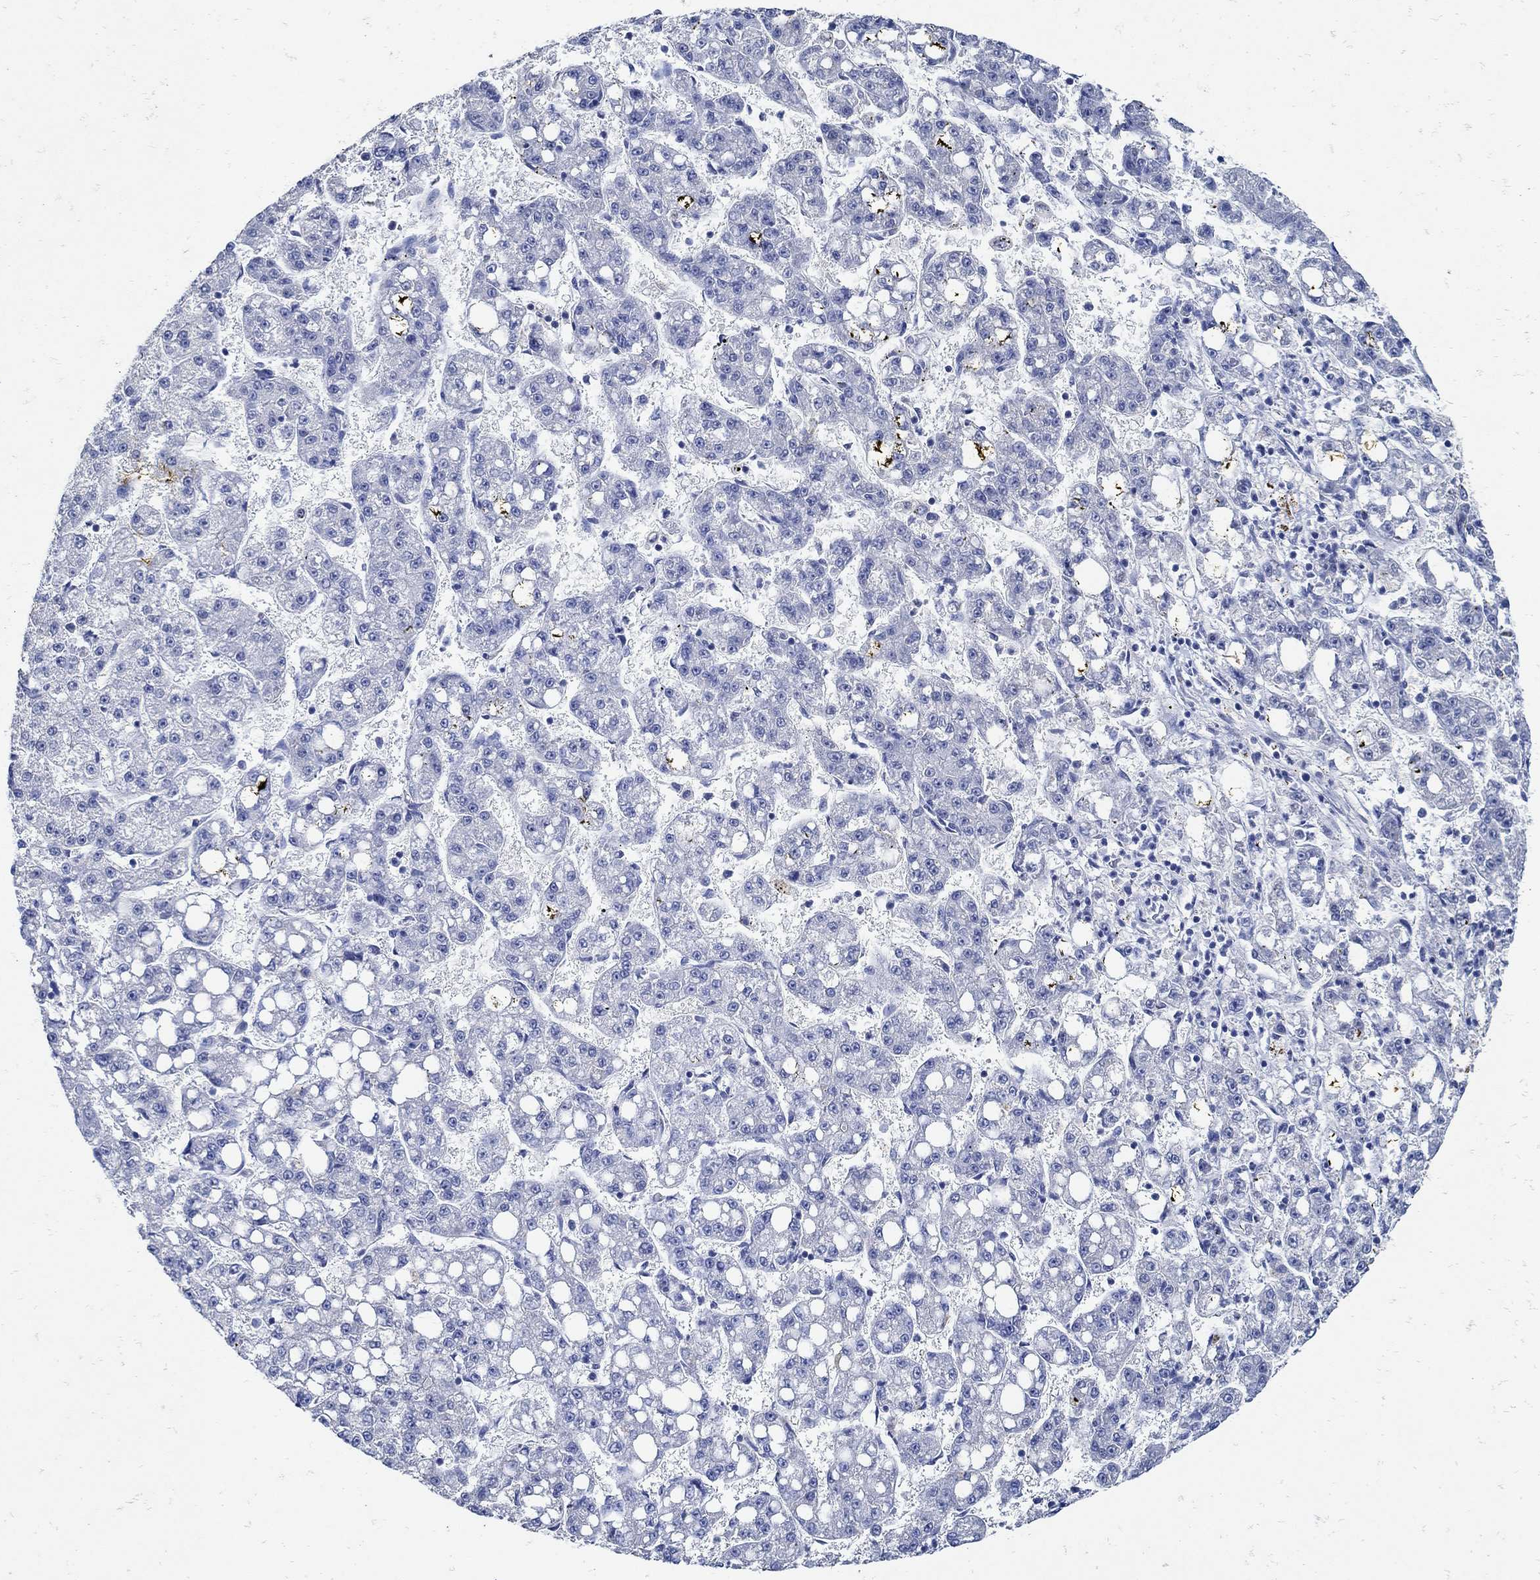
{"staining": {"intensity": "negative", "quantity": "none", "location": "none"}, "tissue": "liver cancer", "cell_type": "Tumor cells", "image_type": "cancer", "snomed": [{"axis": "morphology", "description": "Carcinoma, Hepatocellular, NOS"}, {"axis": "topography", "description": "Liver"}], "caption": "DAB (3,3'-diaminobenzidine) immunohistochemical staining of liver cancer shows no significant staining in tumor cells.", "gene": "NOS1", "patient": {"sex": "female", "age": 65}}